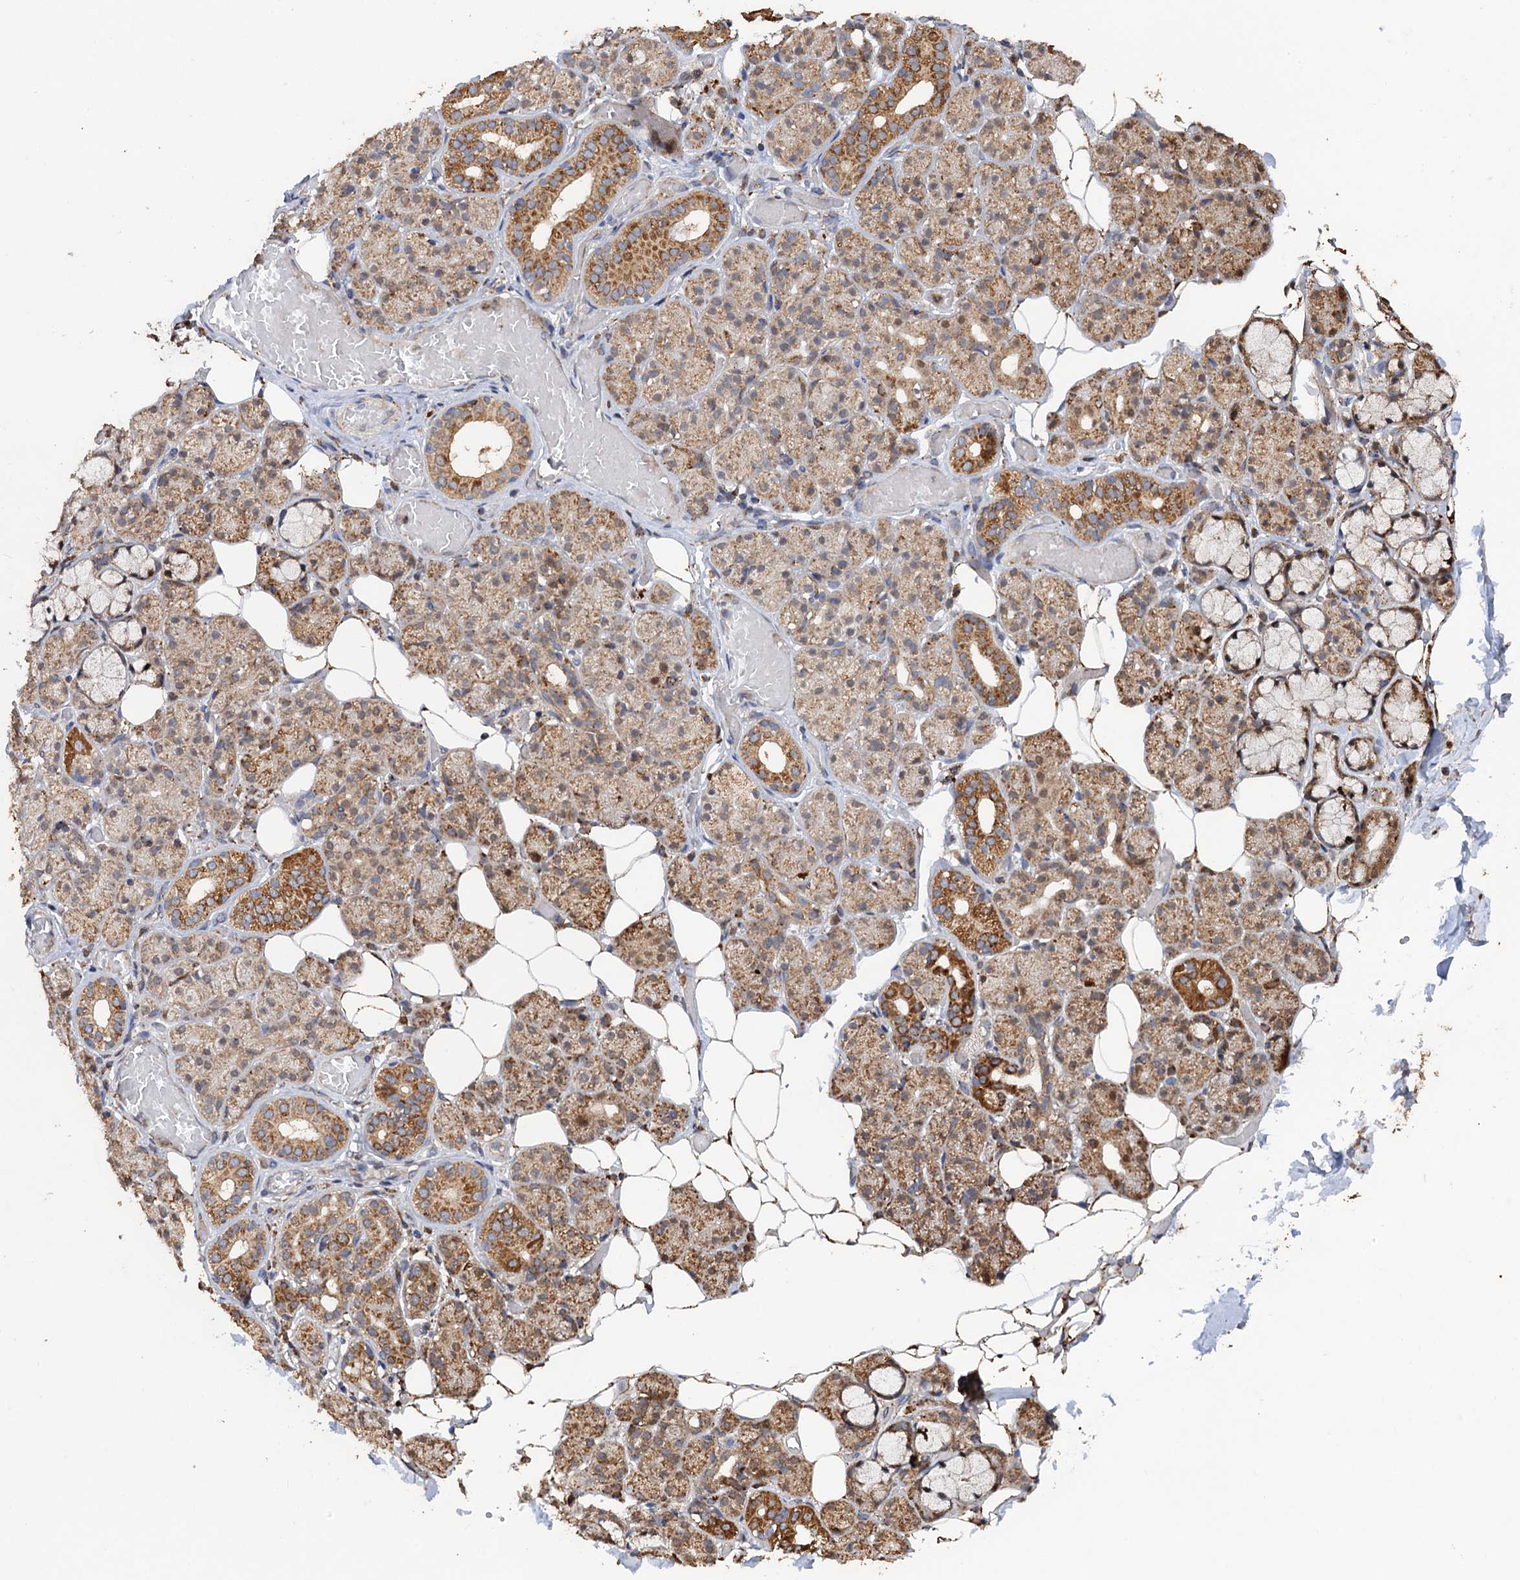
{"staining": {"intensity": "strong", "quantity": "25%-75%", "location": "cytoplasmic/membranous"}, "tissue": "salivary gland", "cell_type": "Glandular cells", "image_type": "normal", "snomed": [{"axis": "morphology", "description": "Normal tissue, NOS"}, {"axis": "topography", "description": "Salivary gland"}], "caption": "Unremarkable salivary gland reveals strong cytoplasmic/membranous expression in about 25%-75% of glandular cells, visualized by immunohistochemistry. The staining was performed using DAB, with brown indicating positive protein expression. Nuclei are stained blue with hematoxylin.", "gene": "BMERB1", "patient": {"sex": "male", "age": 63}}